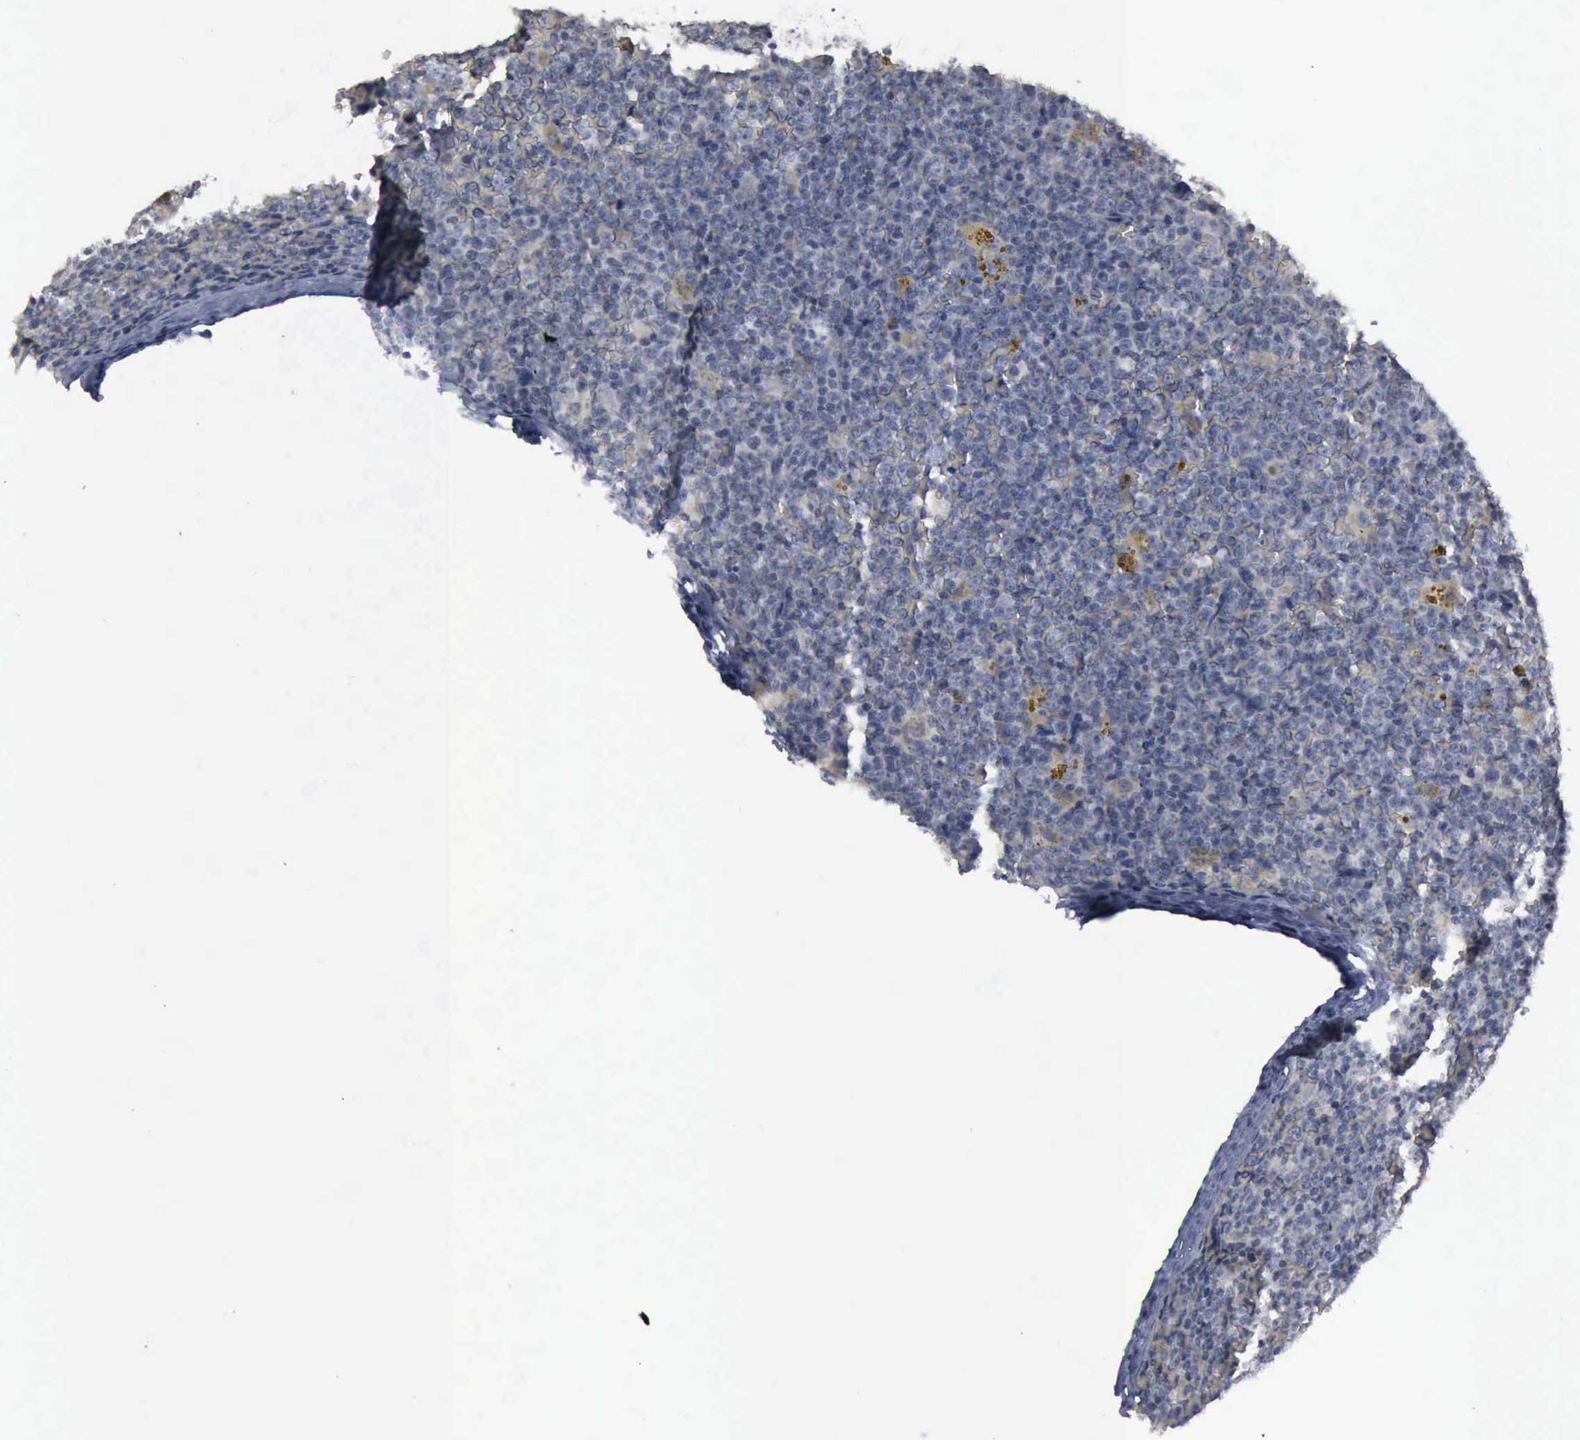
{"staining": {"intensity": "negative", "quantity": "none", "location": "none"}, "tissue": "lymphoma", "cell_type": "Tumor cells", "image_type": "cancer", "snomed": [{"axis": "morphology", "description": "Malignant lymphoma, non-Hodgkin's type, Low grade"}, {"axis": "topography", "description": "Lymph node"}], "caption": "Immunohistochemical staining of lymphoma reveals no significant expression in tumor cells.", "gene": "MYO18B", "patient": {"sex": "male", "age": 50}}